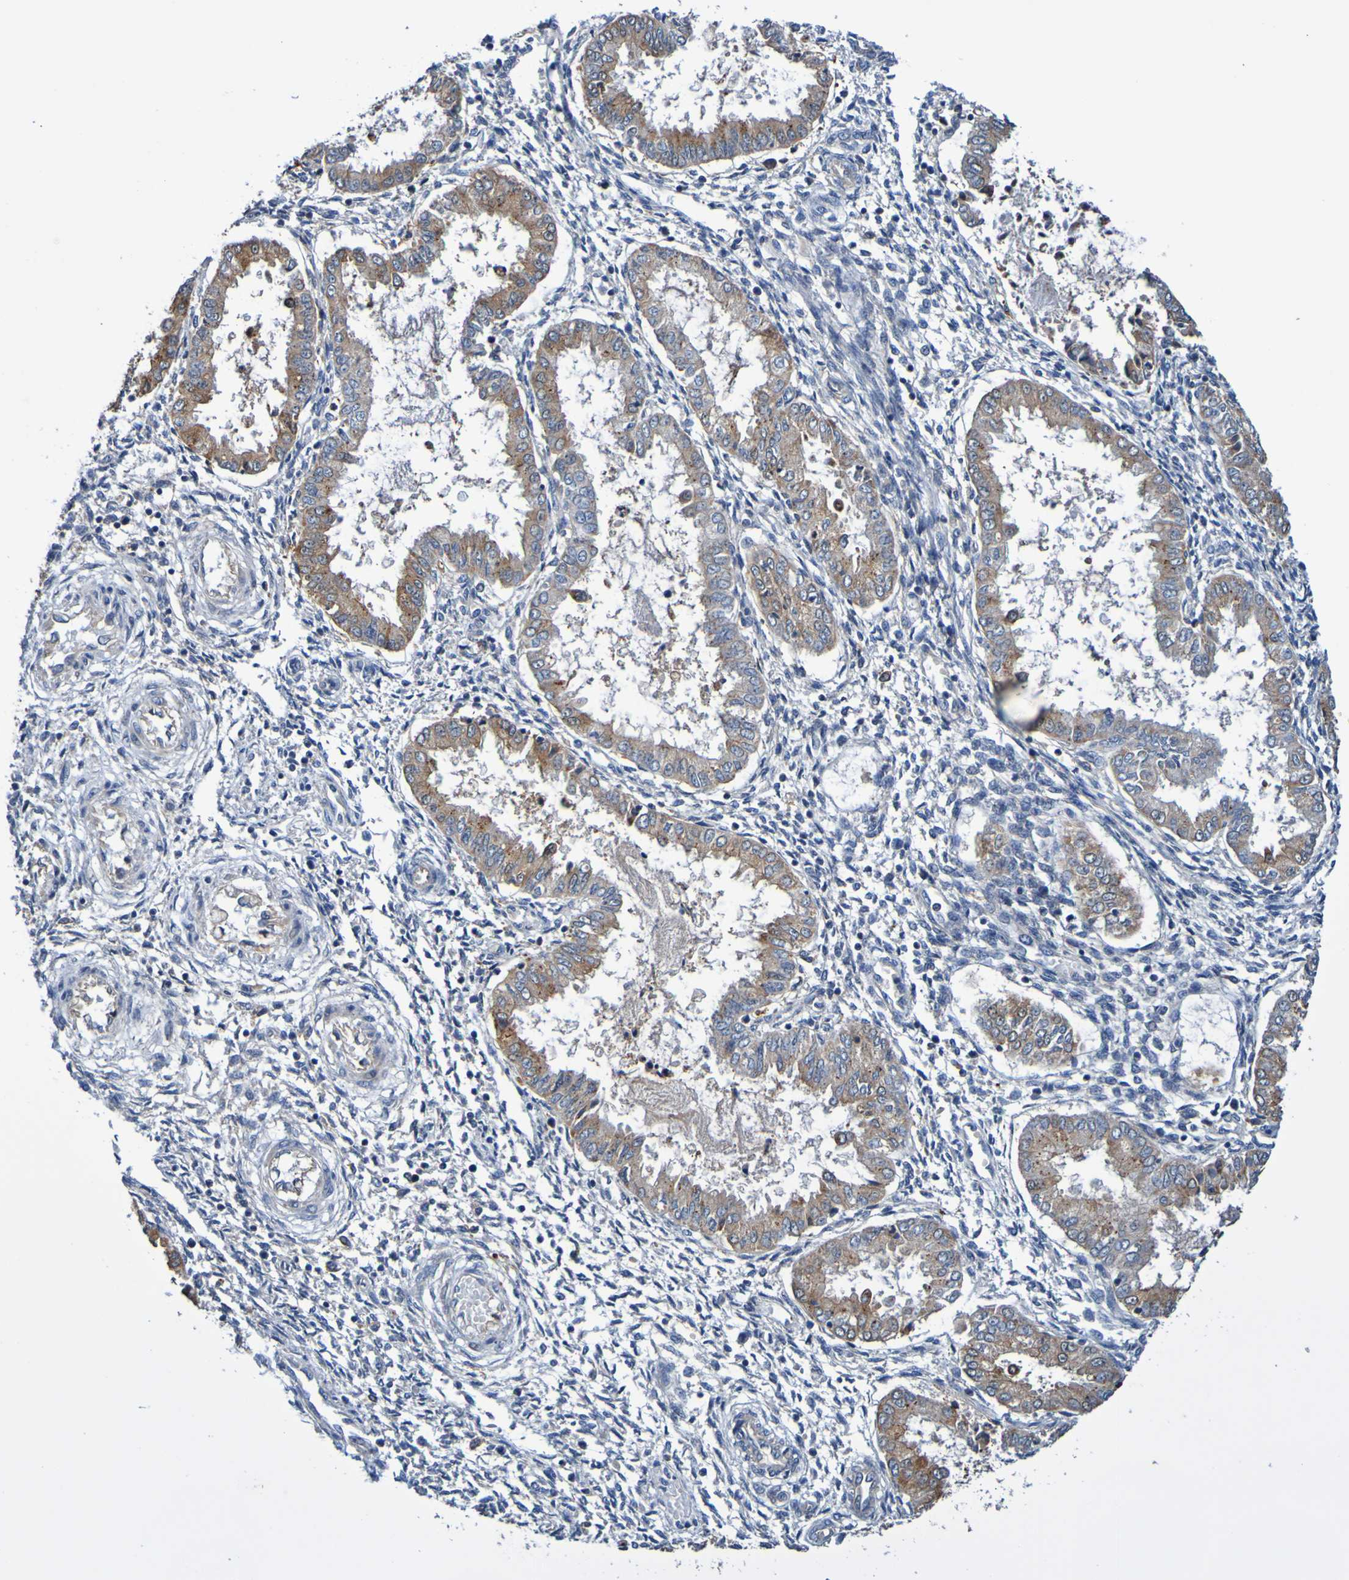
{"staining": {"intensity": "negative", "quantity": "none", "location": "none"}, "tissue": "endometrium", "cell_type": "Cells in endometrial stroma", "image_type": "normal", "snomed": [{"axis": "morphology", "description": "Normal tissue, NOS"}, {"axis": "topography", "description": "Endometrium"}], "caption": "Cells in endometrial stroma are negative for protein expression in benign human endometrium.", "gene": "METAP2", "patient": {"sex": "female", "age": 33}}